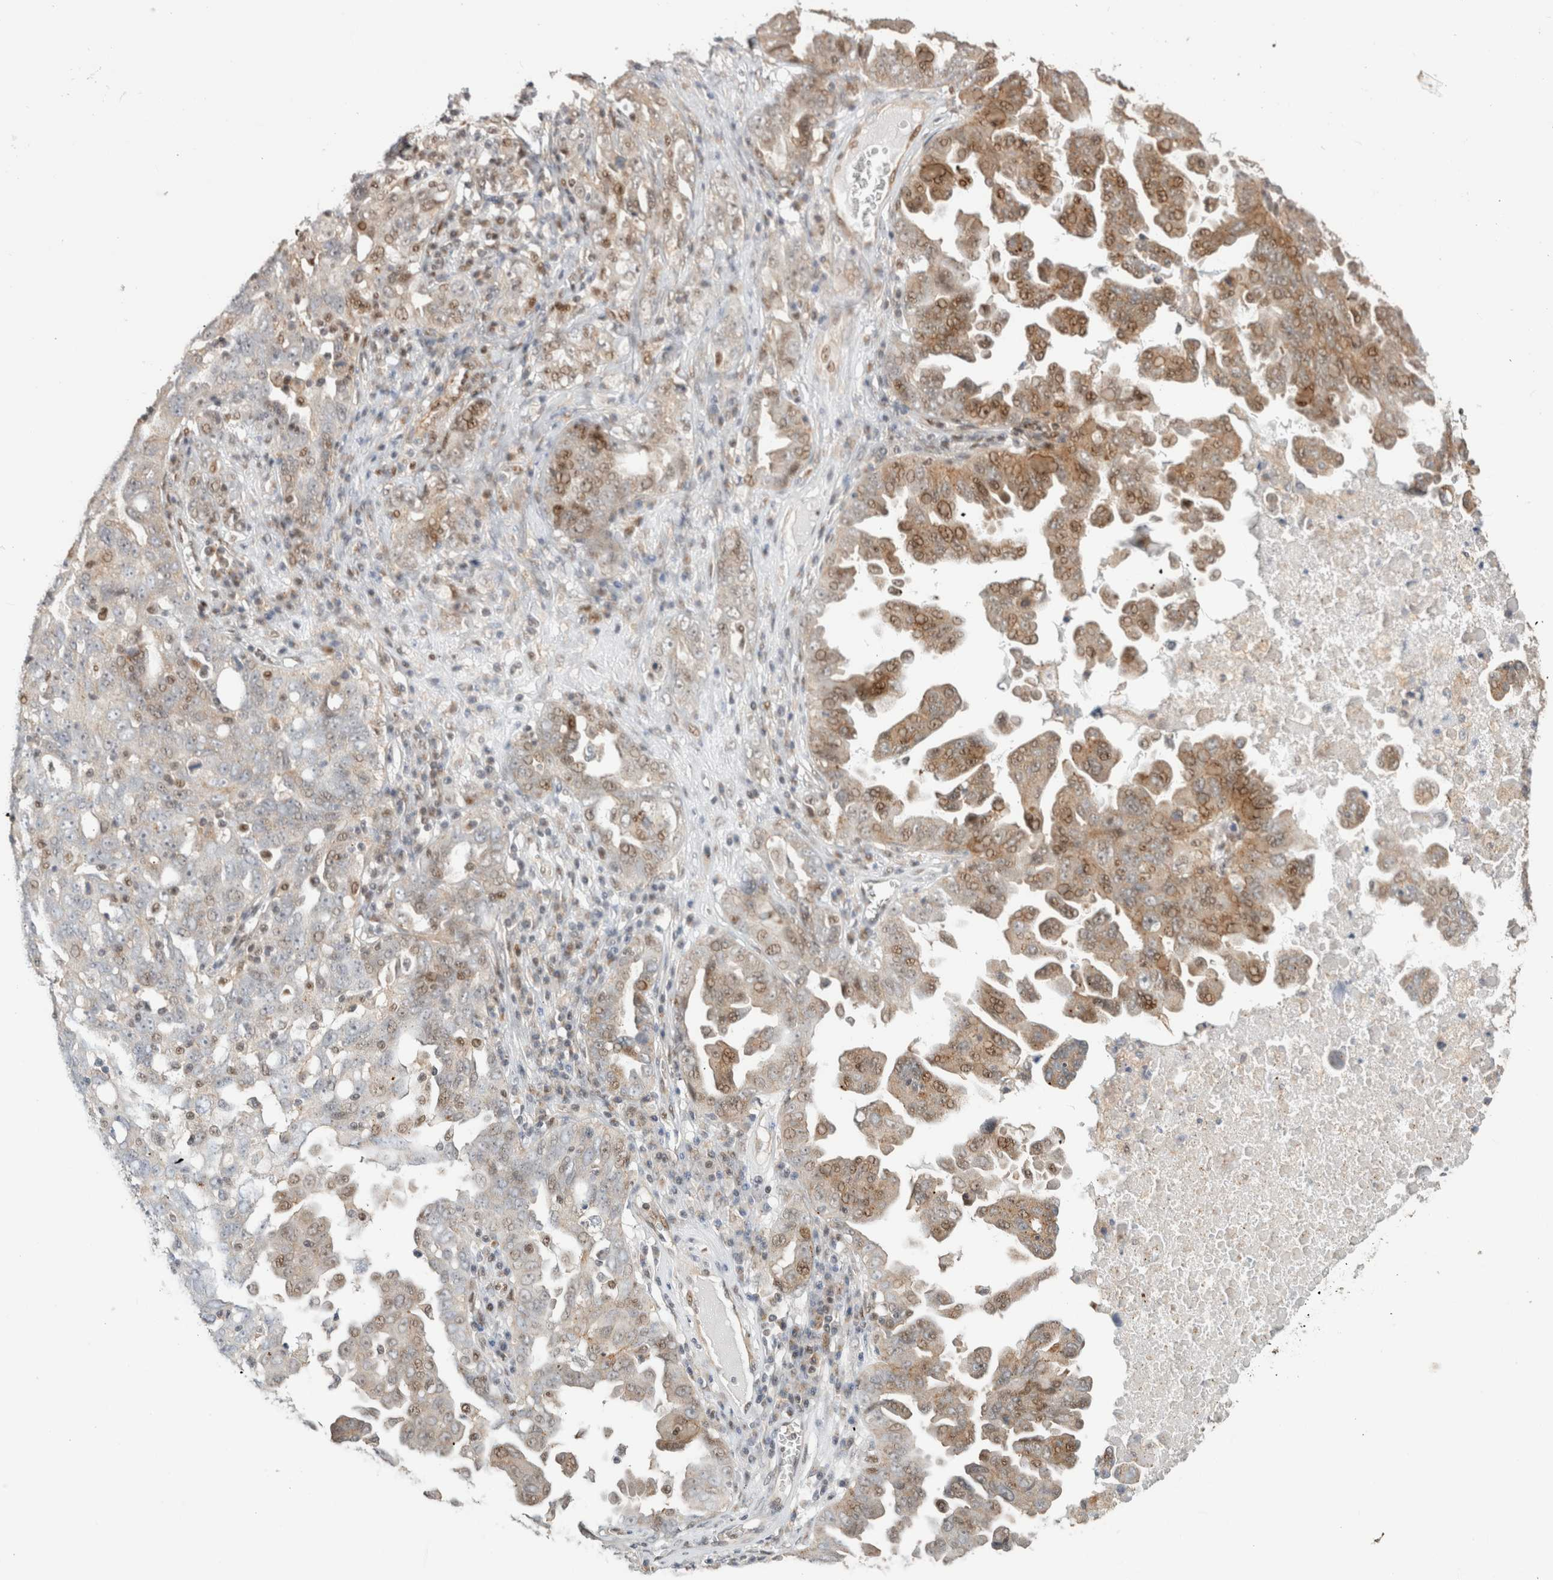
{"staining": {"intensity": "moderate", "quantity": "25%-75%", "location": "cytoplasmic/membranous,nuclear"}, "tissue": "ovarian cancer", "cell_type": "Tumor cells", "image_type": "cancer", "snomed": [{"axis": "morphology", "description": "Carcinoma, endometroid"}, {"axis": "topography", "description": "Ovary"}], "caption": "IHC micrograph of ovarian endometroid carcinoma stained for a protein (brown), which demonstrates medium levels of moderate cytoplasmic/membranous and nuclear positivity in approximately 25%-75% of tumor cells.", "gene": "ID3", "patient": {"sex": "female", "age": 62}}